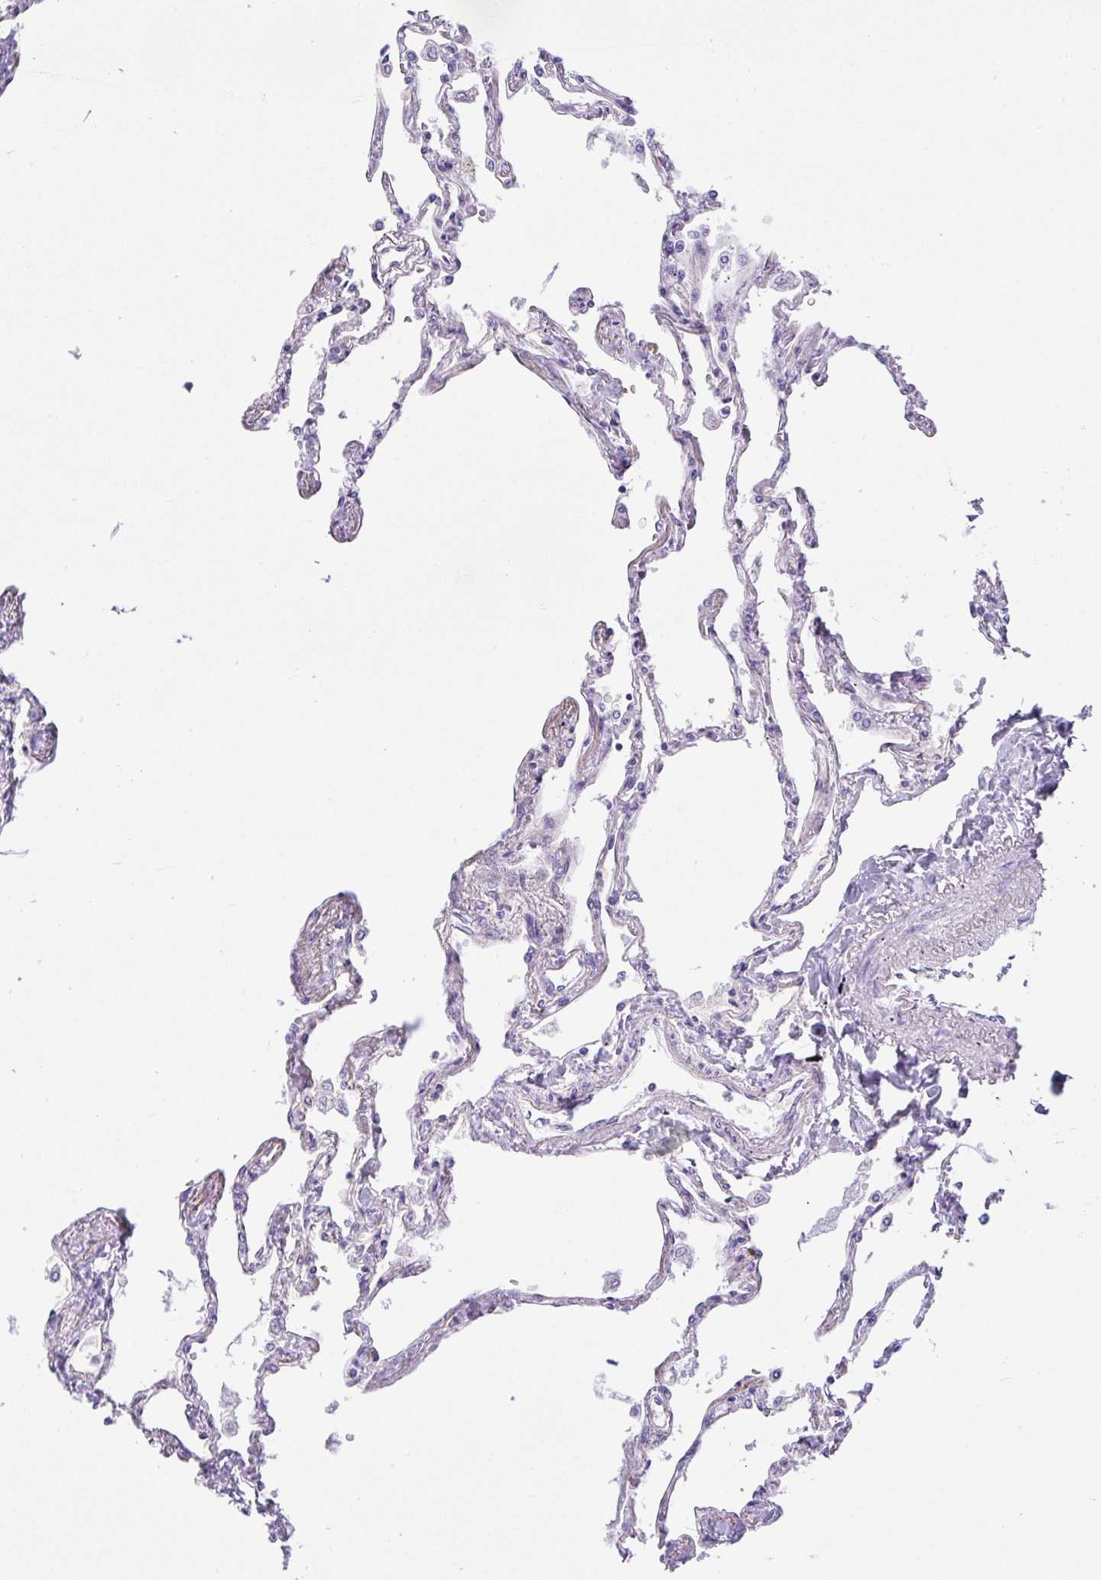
{"staining": {"intensity": "moderate", "quantity": "<25%", "location": "cytoplasmic/membranous"}, "tissue": "lung", "cell_type": "Alveolar cells", "image_type": "normal", "snomed": [{"axis": "morphology", "description": "Normal tissue, NOS"}, {"axis": "topography", "description": "Lung"}], "caption": "Immunohistochemical staining of normal lung reveals <25% levels of moderate cytoplasmic/membranous protein positivity in about <25% of alveolar cells.", "gene": "FAM177A1", "patient": {"sex": "female", "age": 67}}